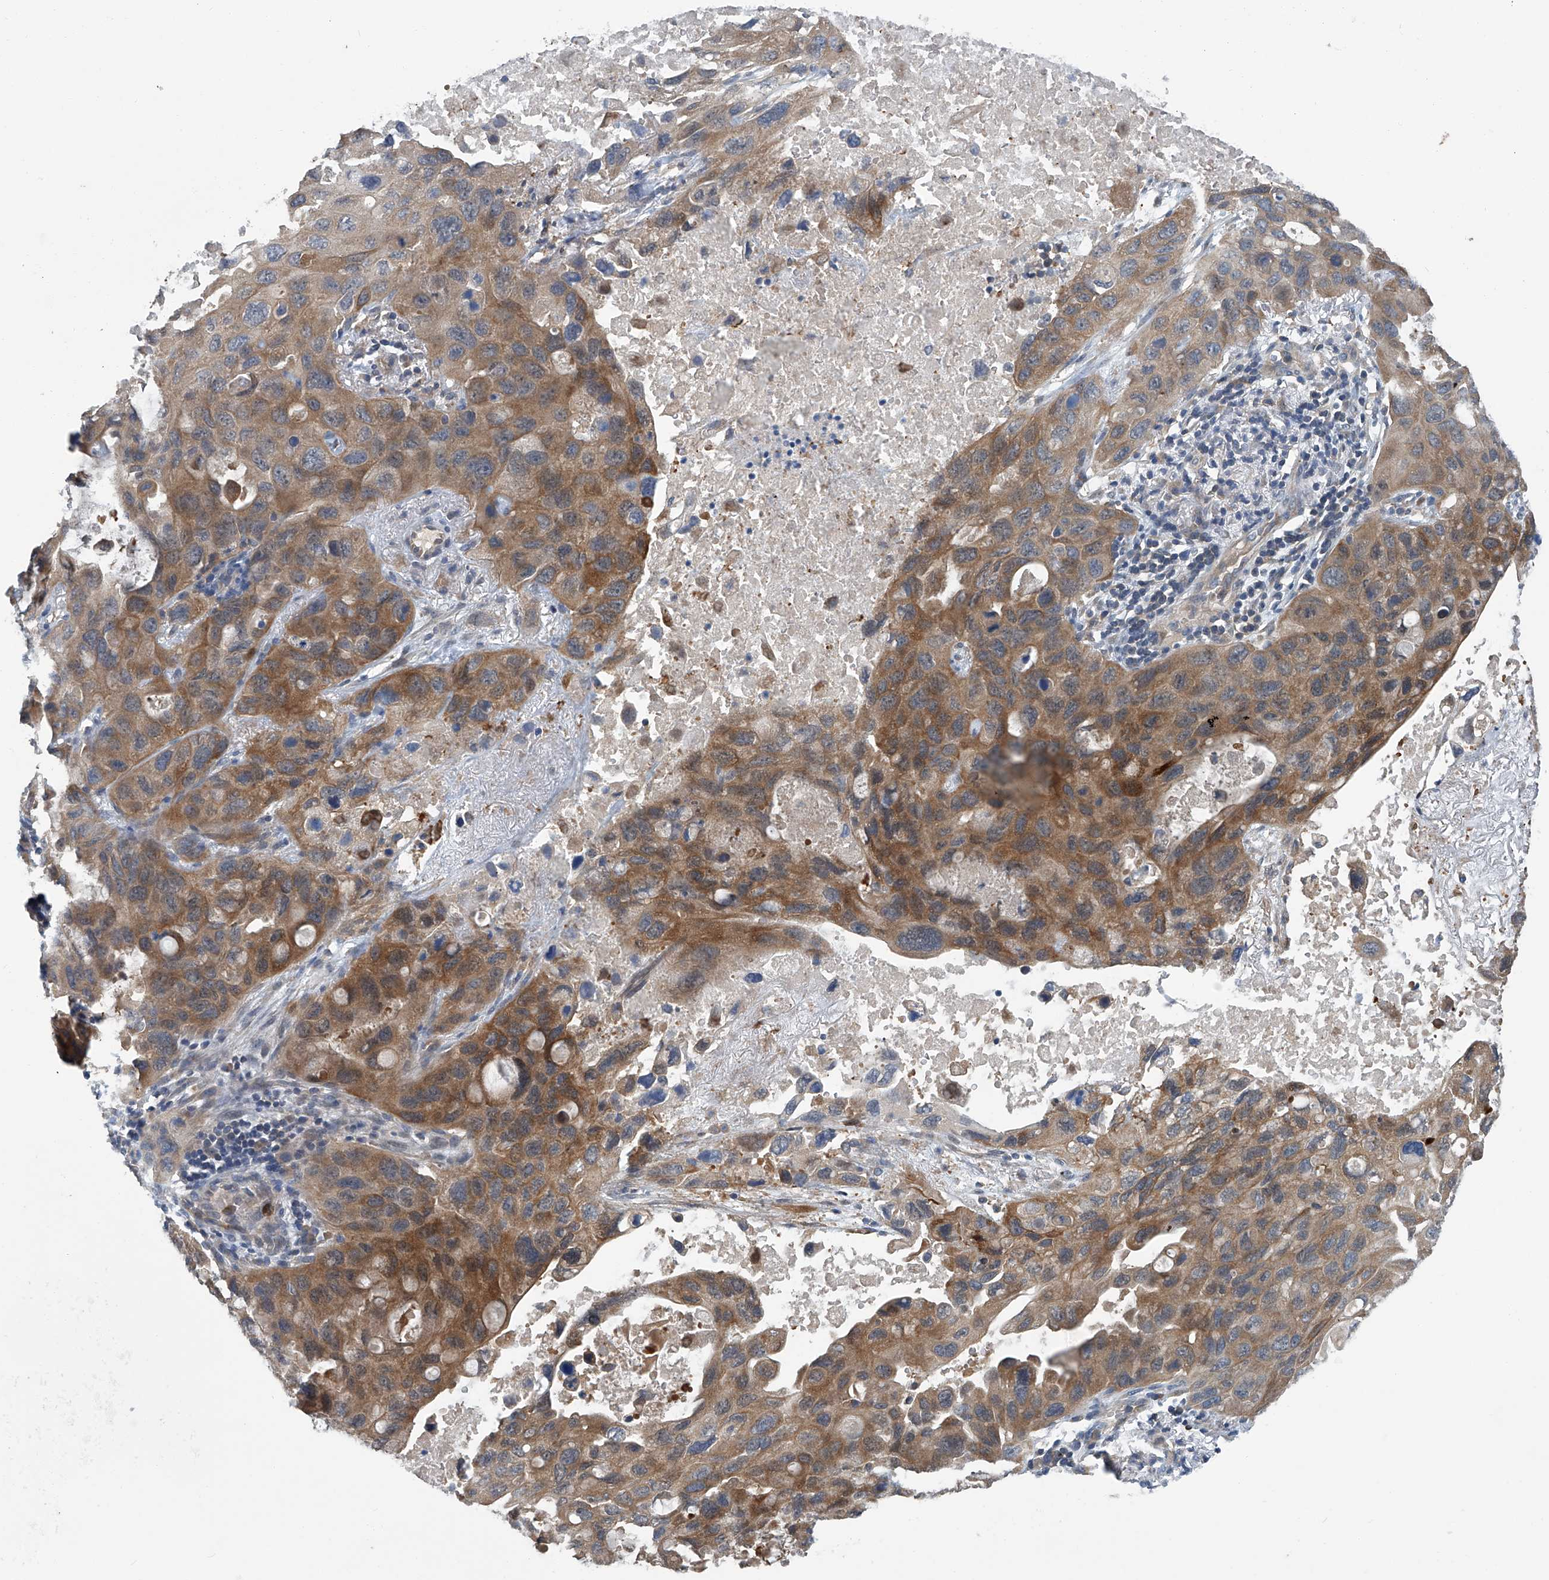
{"staining": {"intensity": "moderate", "quantity": ">75%", "location": "cytoplasmic/membranous"}, "tissue": "lung cancer", "cell_type": "Tumor cells", "image_type": "cancer", "snomed": [{"axis": "morphology", "description": "Squamous cell carcinoma, NOS"}, {"axis": "topography", "description": "Lung"}], "caption": "Protein expression analysis of human lung squamous cell carcinoma reveals moderate cytoplasmic/membranous positivity in about >75% of tumor cells.", "gene": "ANKRD34A", "patient": {"sex": "female", "age": 73}}